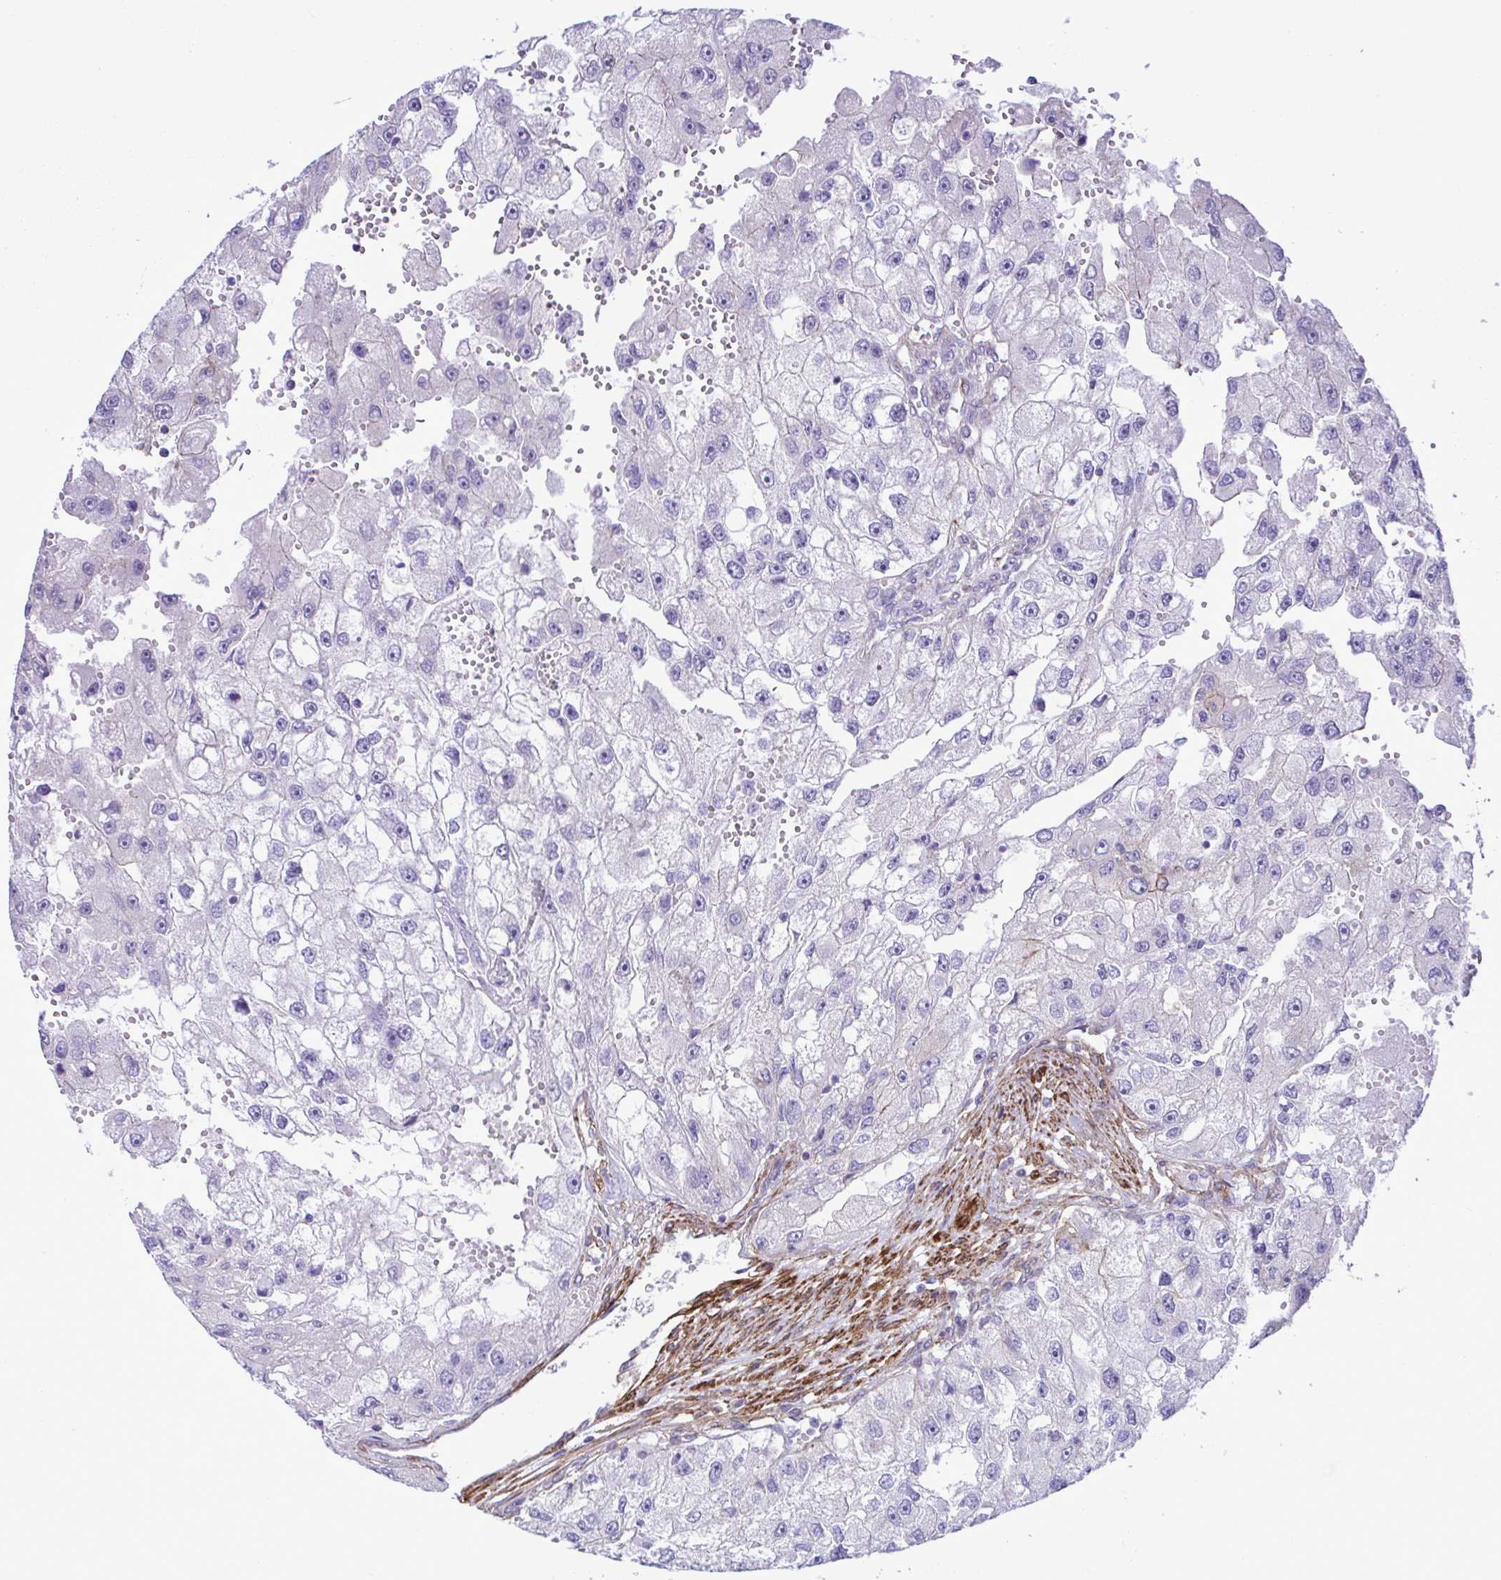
{"staining": {"intensity": "negative", "quantity": "none", "location": "none"}, "tissue": "renal cancer", "cell_type": "Tumor cells", "image_type": "cancer", "snomed": [{"axis": "morphology", "description": "Adenocarcinoma, NOS"}, {"axis": "topography", "description": "Kidney"}], "caption": "Tumor cells show no significant protein staining in renal cancer (adenocarcinoma). (DAB immunohistochemistry visualized using brightfield microscopy, high magnification).", "gene": "SYNPO2L", "patient": {"sex": "male", "age": 63}}